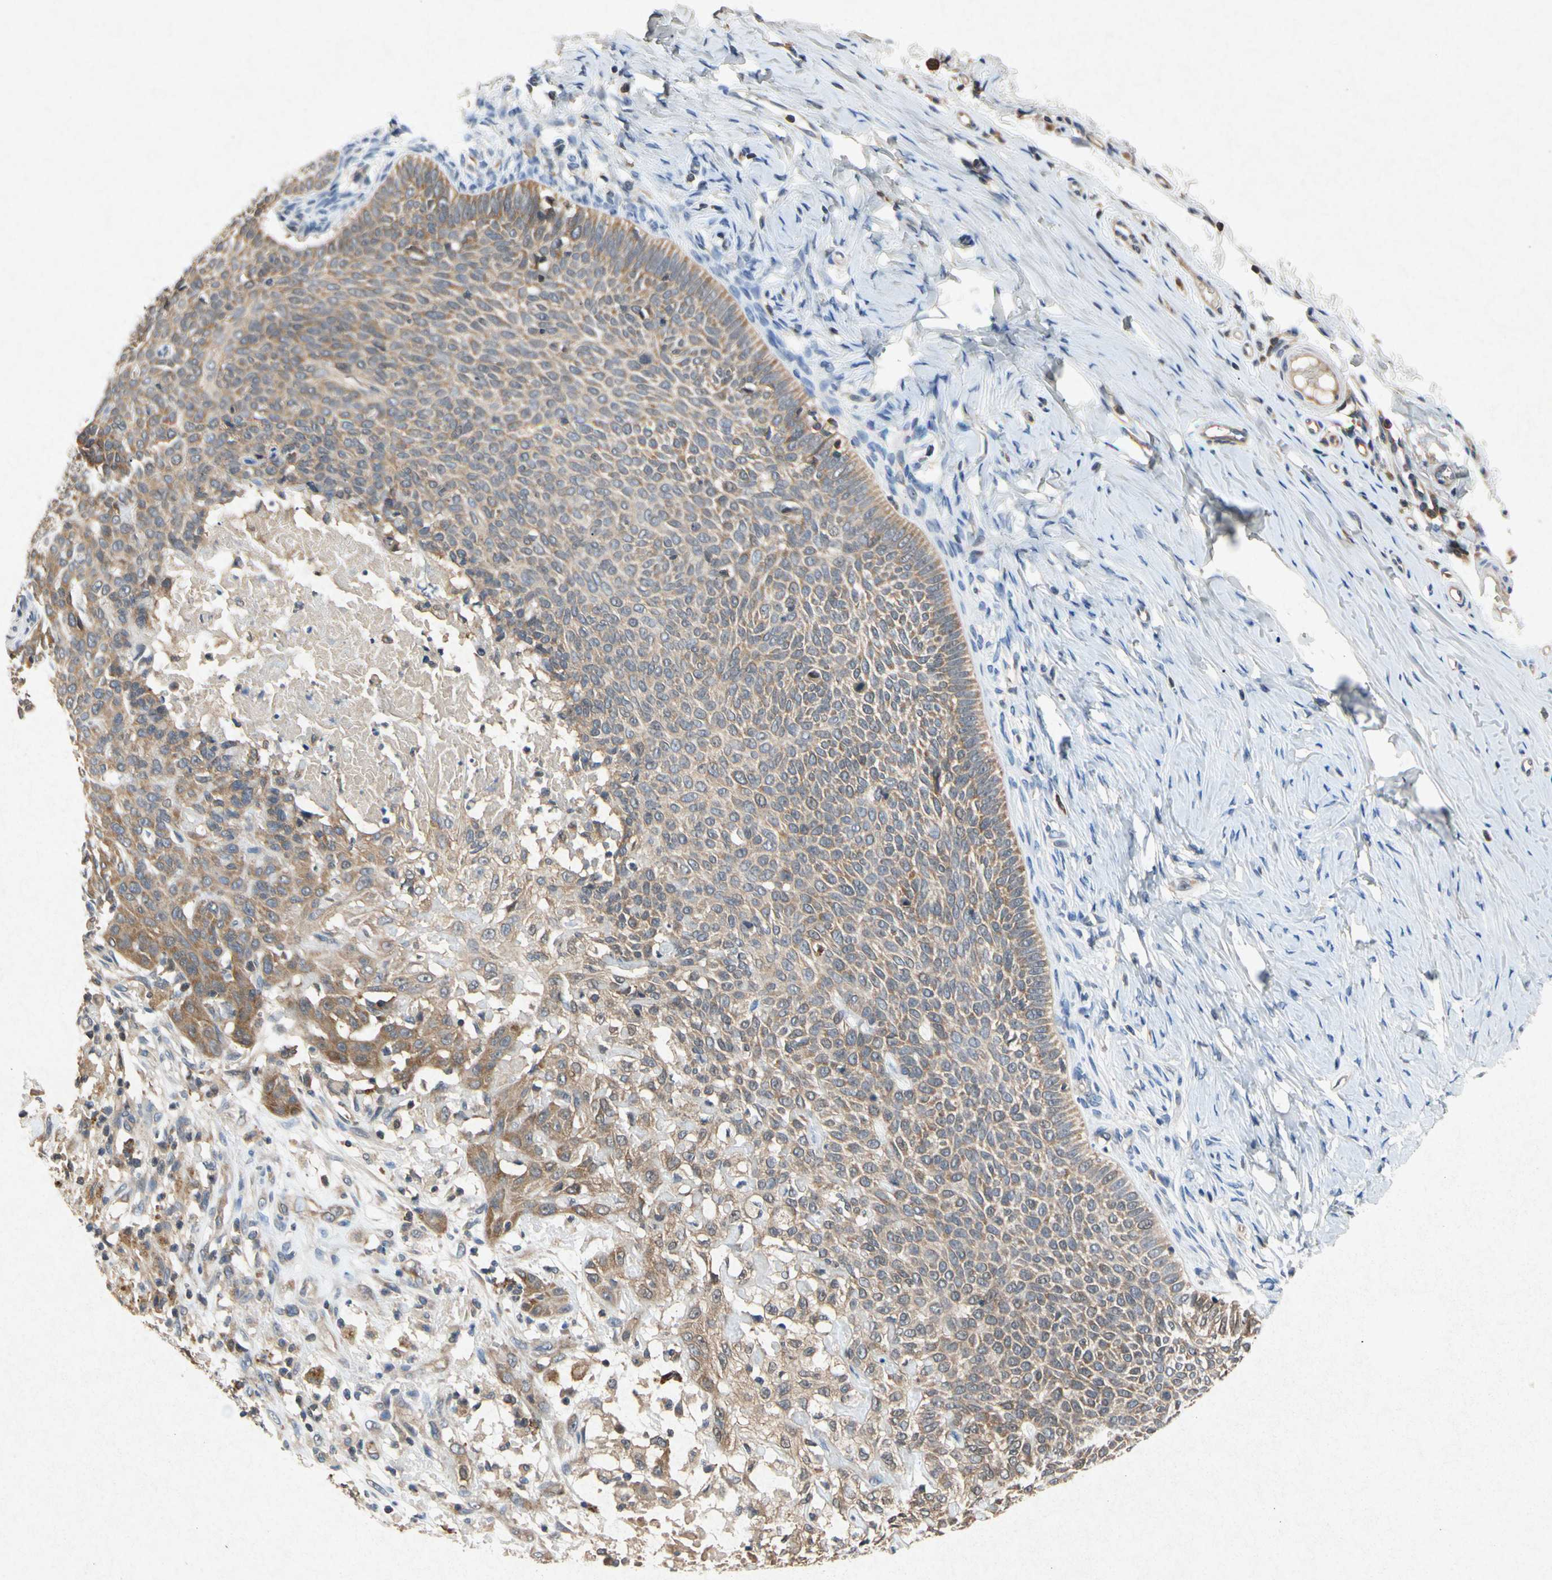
{"staining": {"intensity": "moderate", "quantity": ">75%", "location": "cytoplasmic/membranous"}, "tissue": "skin cancer", "cell_type": "Tumor cells", "image_type": "cancer", "snomed": [{"axis": "morphology", "description": "Normal tissue, NOS"}, {"axis": "morphology", "description": "Basal cell carcinoma"}, {"axis": "topography", "description": "Skin"}], "caption": "IHC photomicrograph of neoplastic tissue: human basal cell carcinoma (skin) stained using immunohistochemistry (IHC) reveals medium levels of moderate protein expression localized specifically in the cytoplasmic/membranous of tumor cells, appearing as a cytoplasmic/membranous brown color.", "gene": "RPS6KA1", "patient": {"sex": "male", "age": 87}}